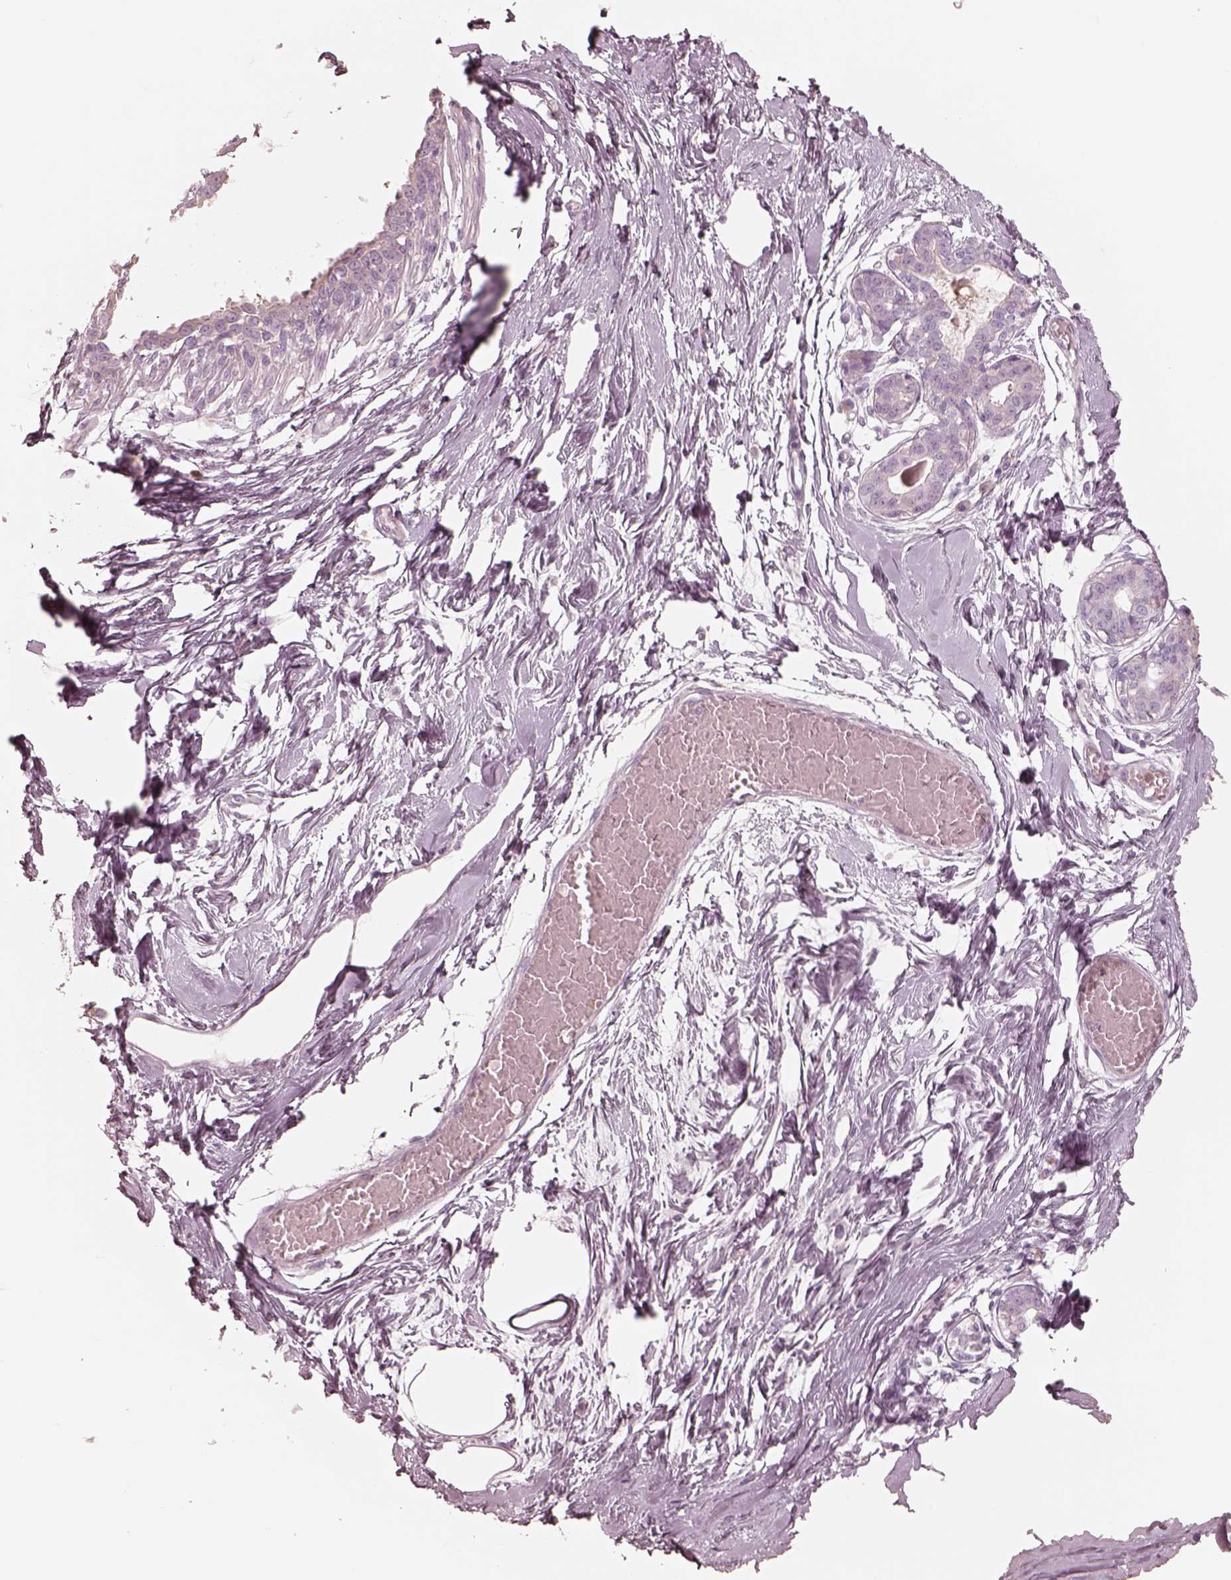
{"staining": {"intensity": "negative", "quantity": "none", "location": "none"}, "tissue": "breast", "cell_type": "Adipocytes", "image_type": "normal", "snomed": [{"axis": "morphology", "description": "Normal tissue, NOS"}, {"axis": "topography", "description": "Breast"}], "caption": "The micrograph demonstrates no staining of adipocytes in normal breast.", "gene": "GPRIN1", "patient": {"sex": "female", "age": 45}}